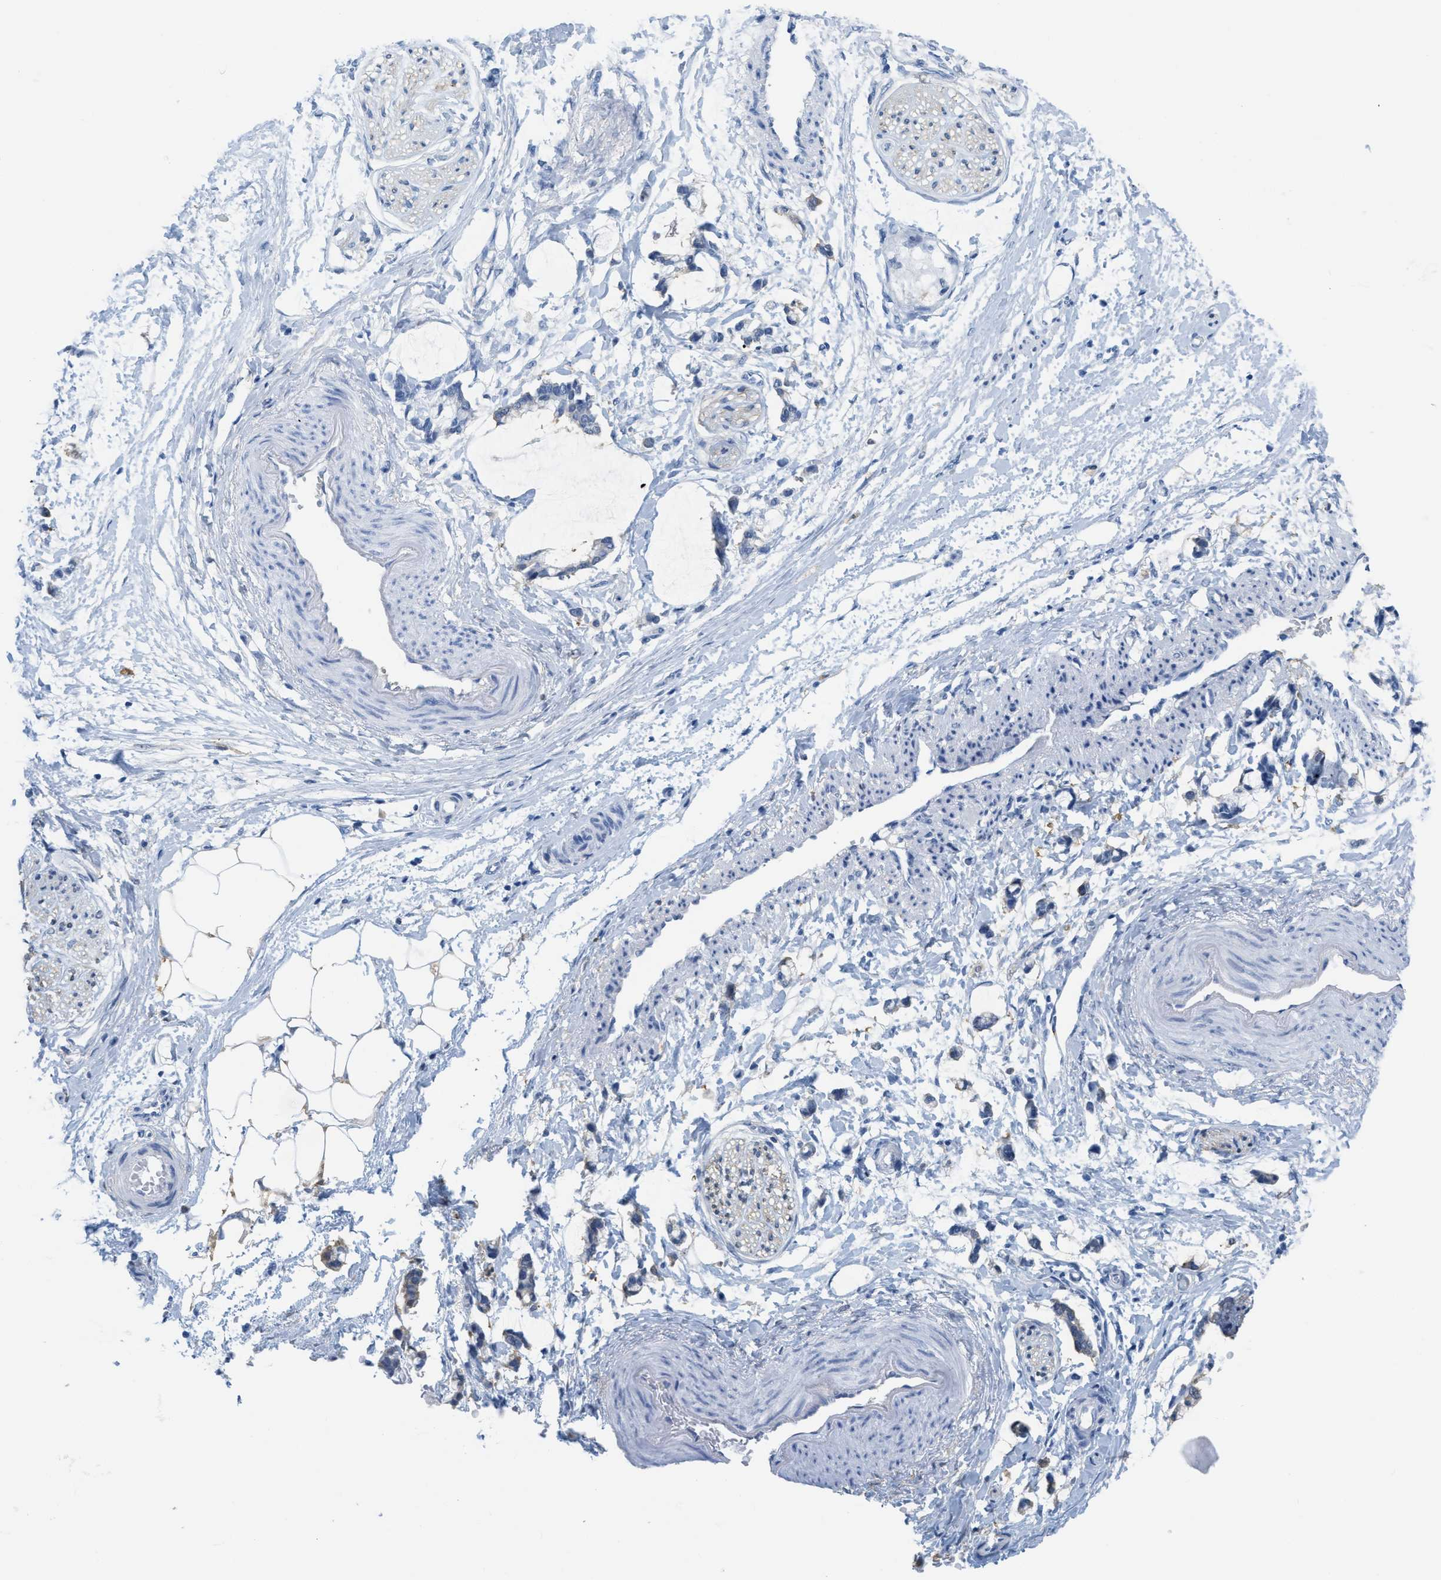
{"staining": {"intensity": "negative", "quantity": "none", "location": "none"}, "tissue": "adipose tissue", "cell_type": "Adipocytes", "image_type": "normal", "snomed": [{"axis": "morphology", "description": "Normal tissue, NOS"}, {"axis": "morphology", "description": "Adenocarcinoma, NOS"}, {"axis": "topography", "description": "Colon"}, {"axis": "topography", "description": "Peripheral nerve tissue"}], "caption": "IHC of benign human adipose tissue exhibits no staining in adipocytes.", "gene": "ASGR1", "patient": {"sex": "male", "age": 14}}